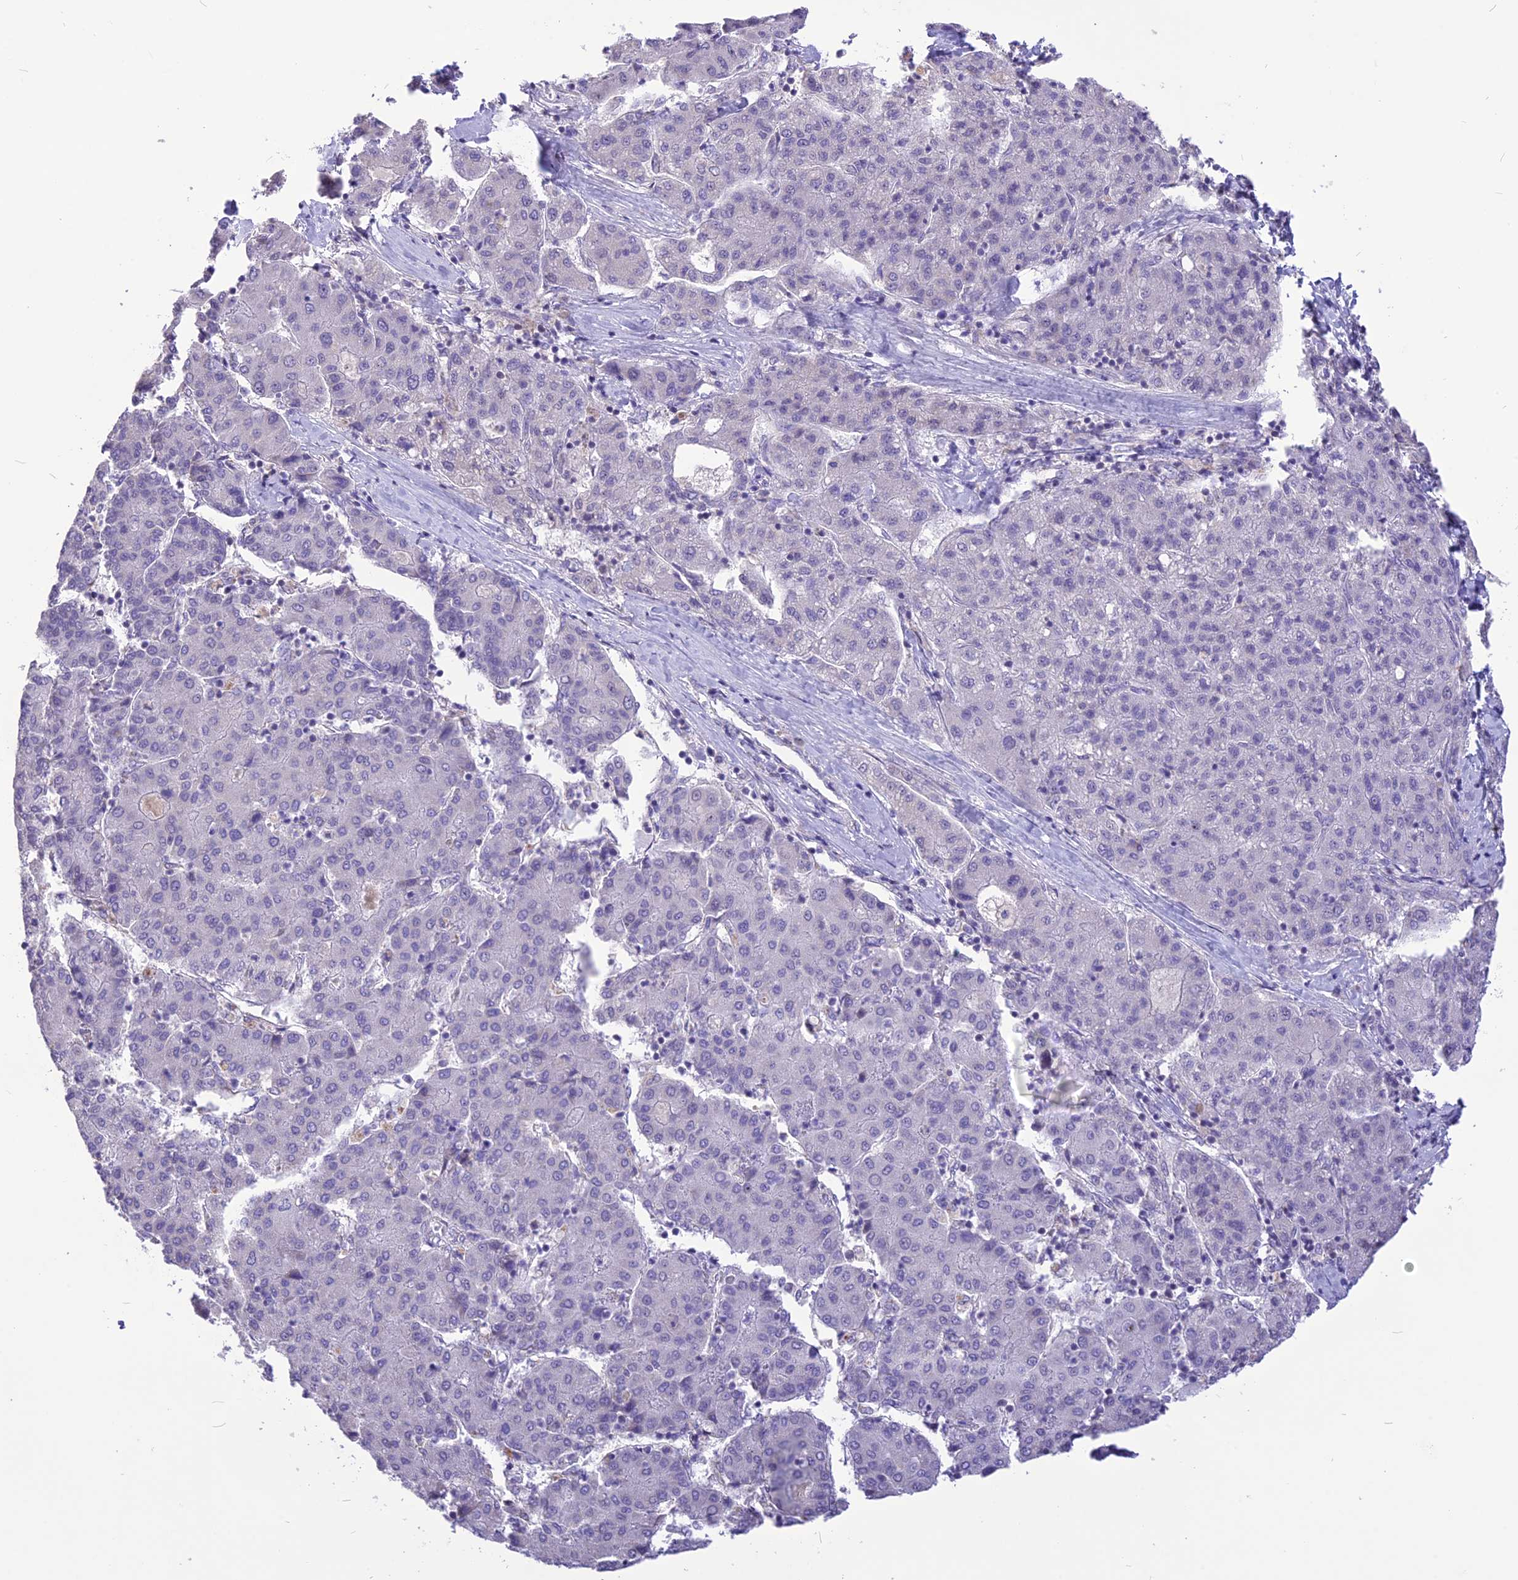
{"staining": {"intensity": "negative", "quantity": "none", "location": "none"}, "tissue": "liver cancer", "cell_type": "Tumor cells", "image_type": "cancer", "snomed": [{"axis": "morphology", "description": "Carcinoma, Hepatocellular, NOS"}, {"axis": "topography", "description": "Liver"}], "caption": "The IHC image has no significant expression in tumor cells of liver cancer tissue.", "gene": "CMSS1", "patient": {"sex": "male", "age": 65}}